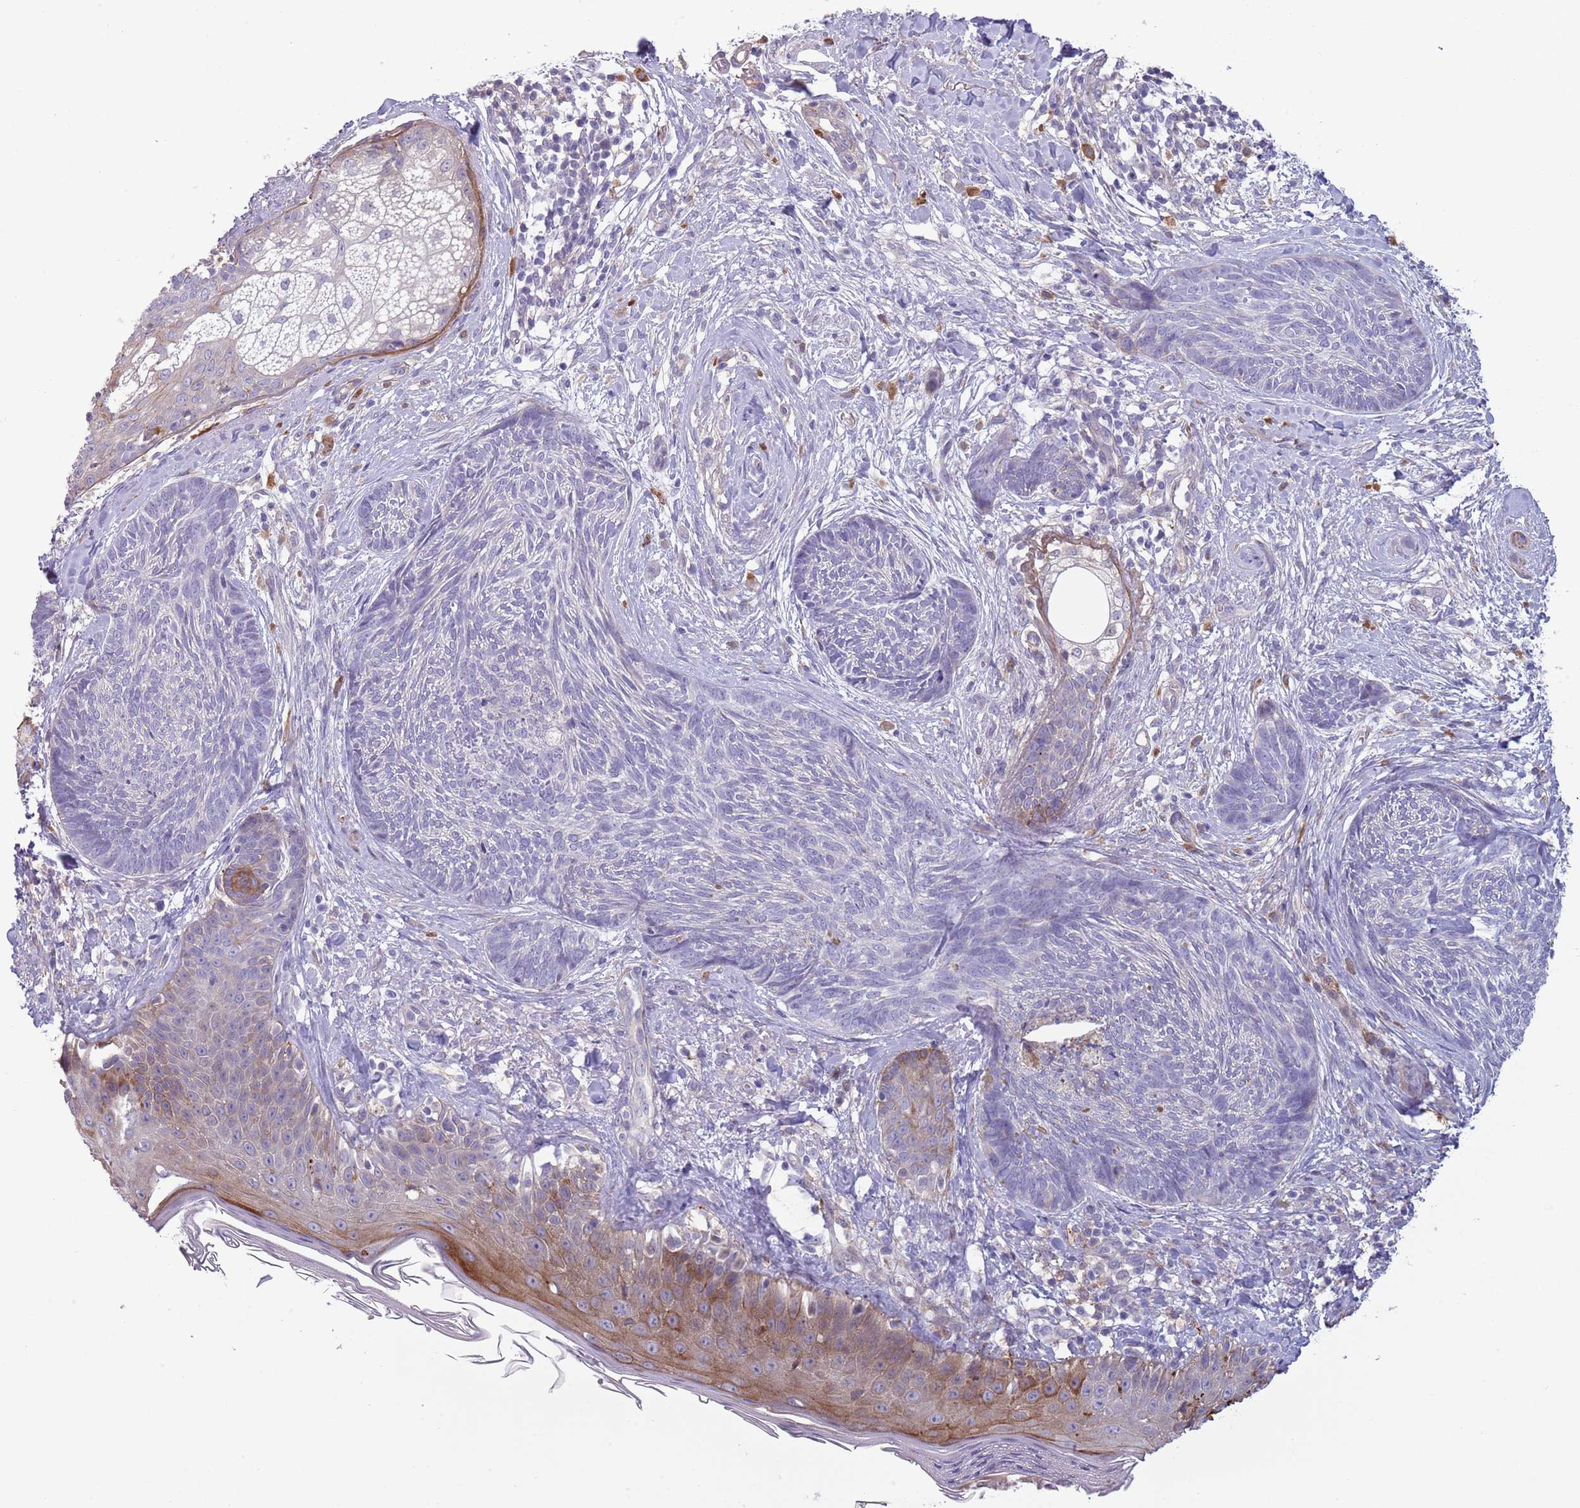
{"staining": {"intensity": "negative", "quantity": "none", "location": "none"}, "tissue": "skin cancer", "cell_type": "Tumor cells", "image_type": "cancer", "snomed": [{"axis": "morphology", "description": "Basal cell carcinoma"}, {"axis": "topography", "description": "Skin"}], "caption": "DAB immunohistochemical staining of human skin cancer reveals no significant expression in tumor cells.", "gene": "TINAGL1", "patient": {"sex": "male", "age": 73}}